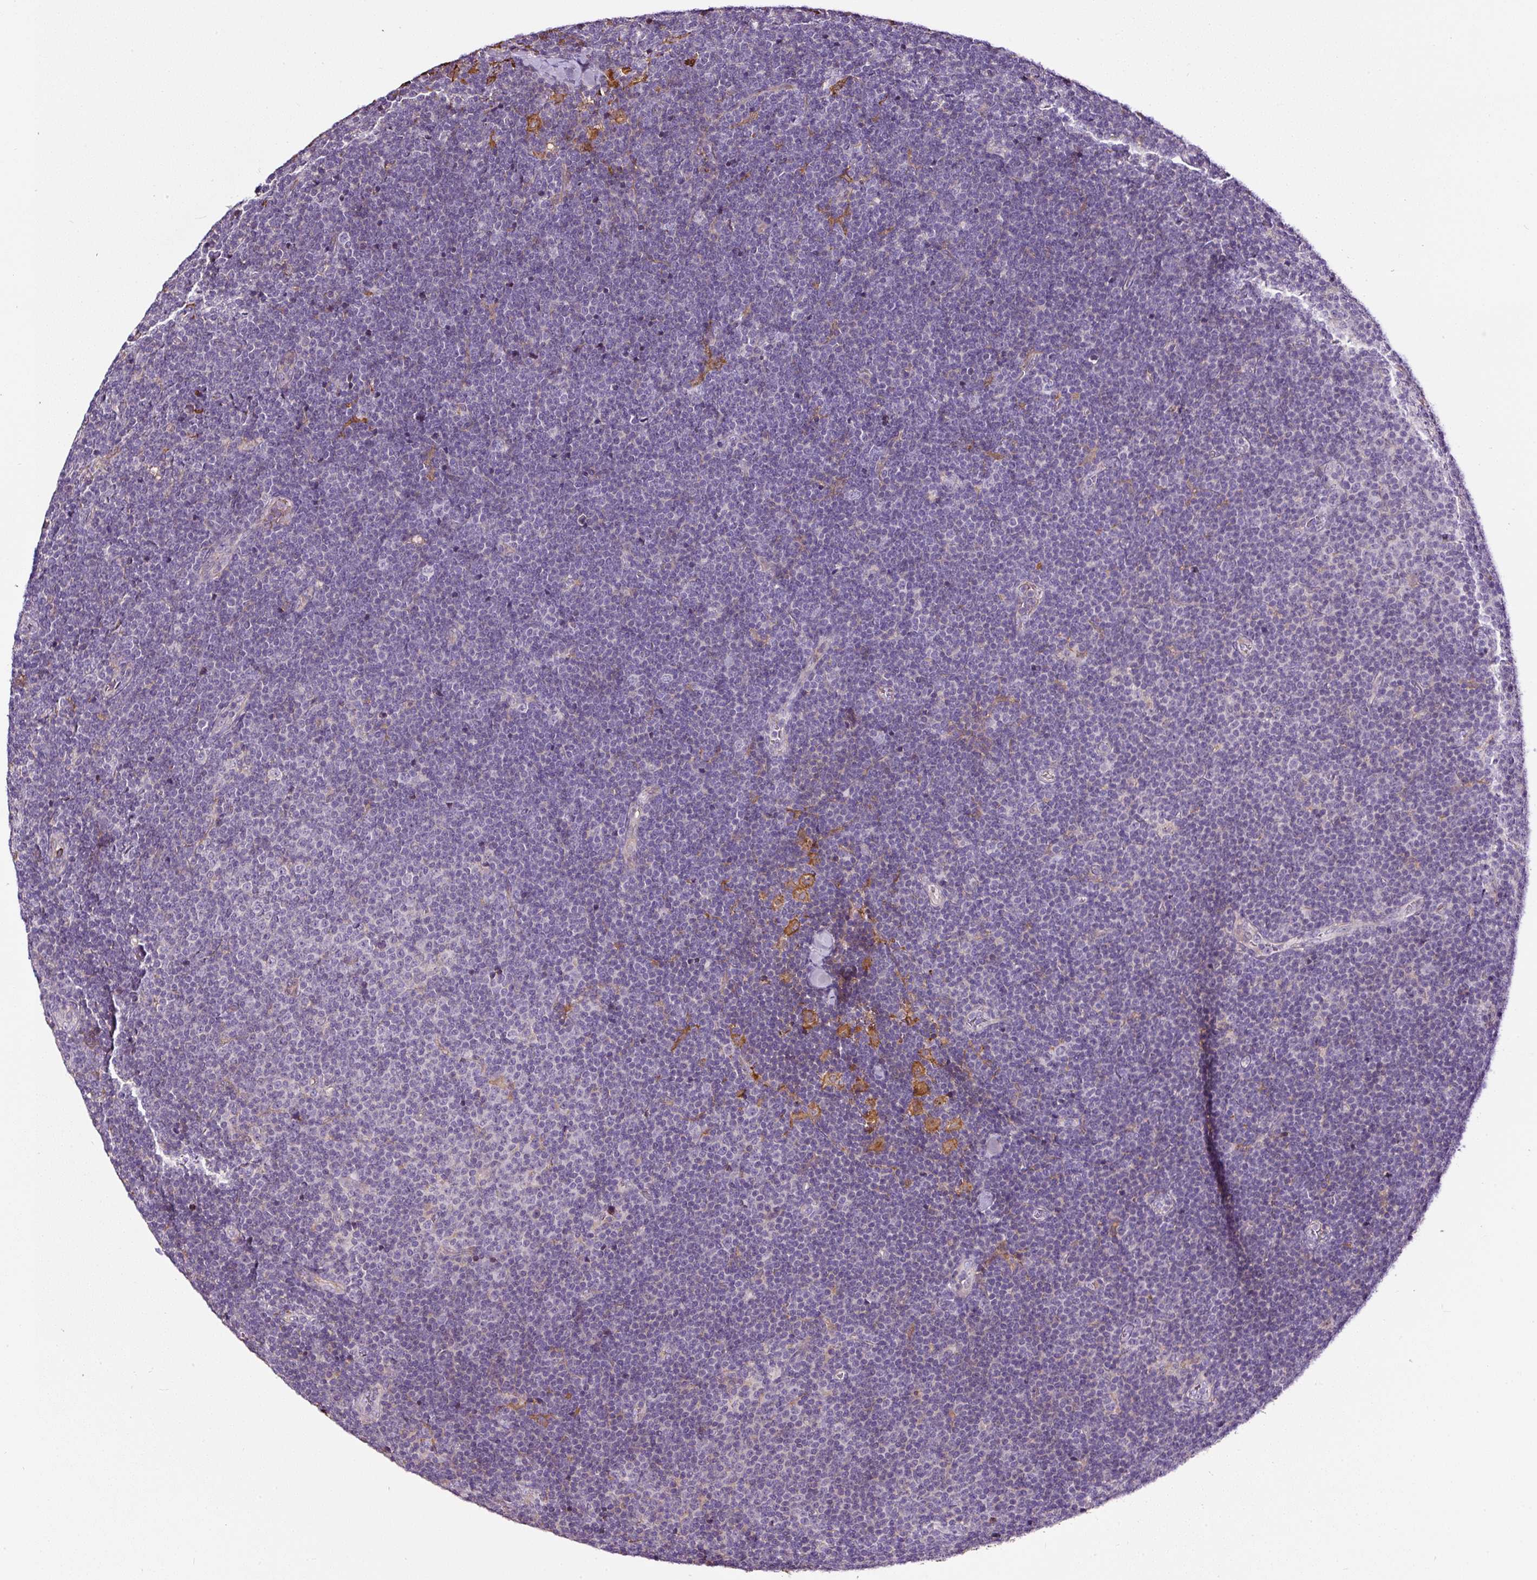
{"staining": {"intensity": "negative", "quantity": "none", "location": "none"}, "tissue": "lymphoma", "cell_type": "Tumor cells", "image_type": "cancer", "snomed": [{"axis": "morphology", "description": "Malignant lymphoma, non-Hodgkin's type, Low grade"}, {"axis": "topography", "description": "Lymph node"}], "caption": "Immunohistochemistry micrograph of lymphoma stained for a protein (brown), which demonstrates no expression in tumor cells.", "gene": "LRRC24", "patient": {"sex": "male", "age": 48}}